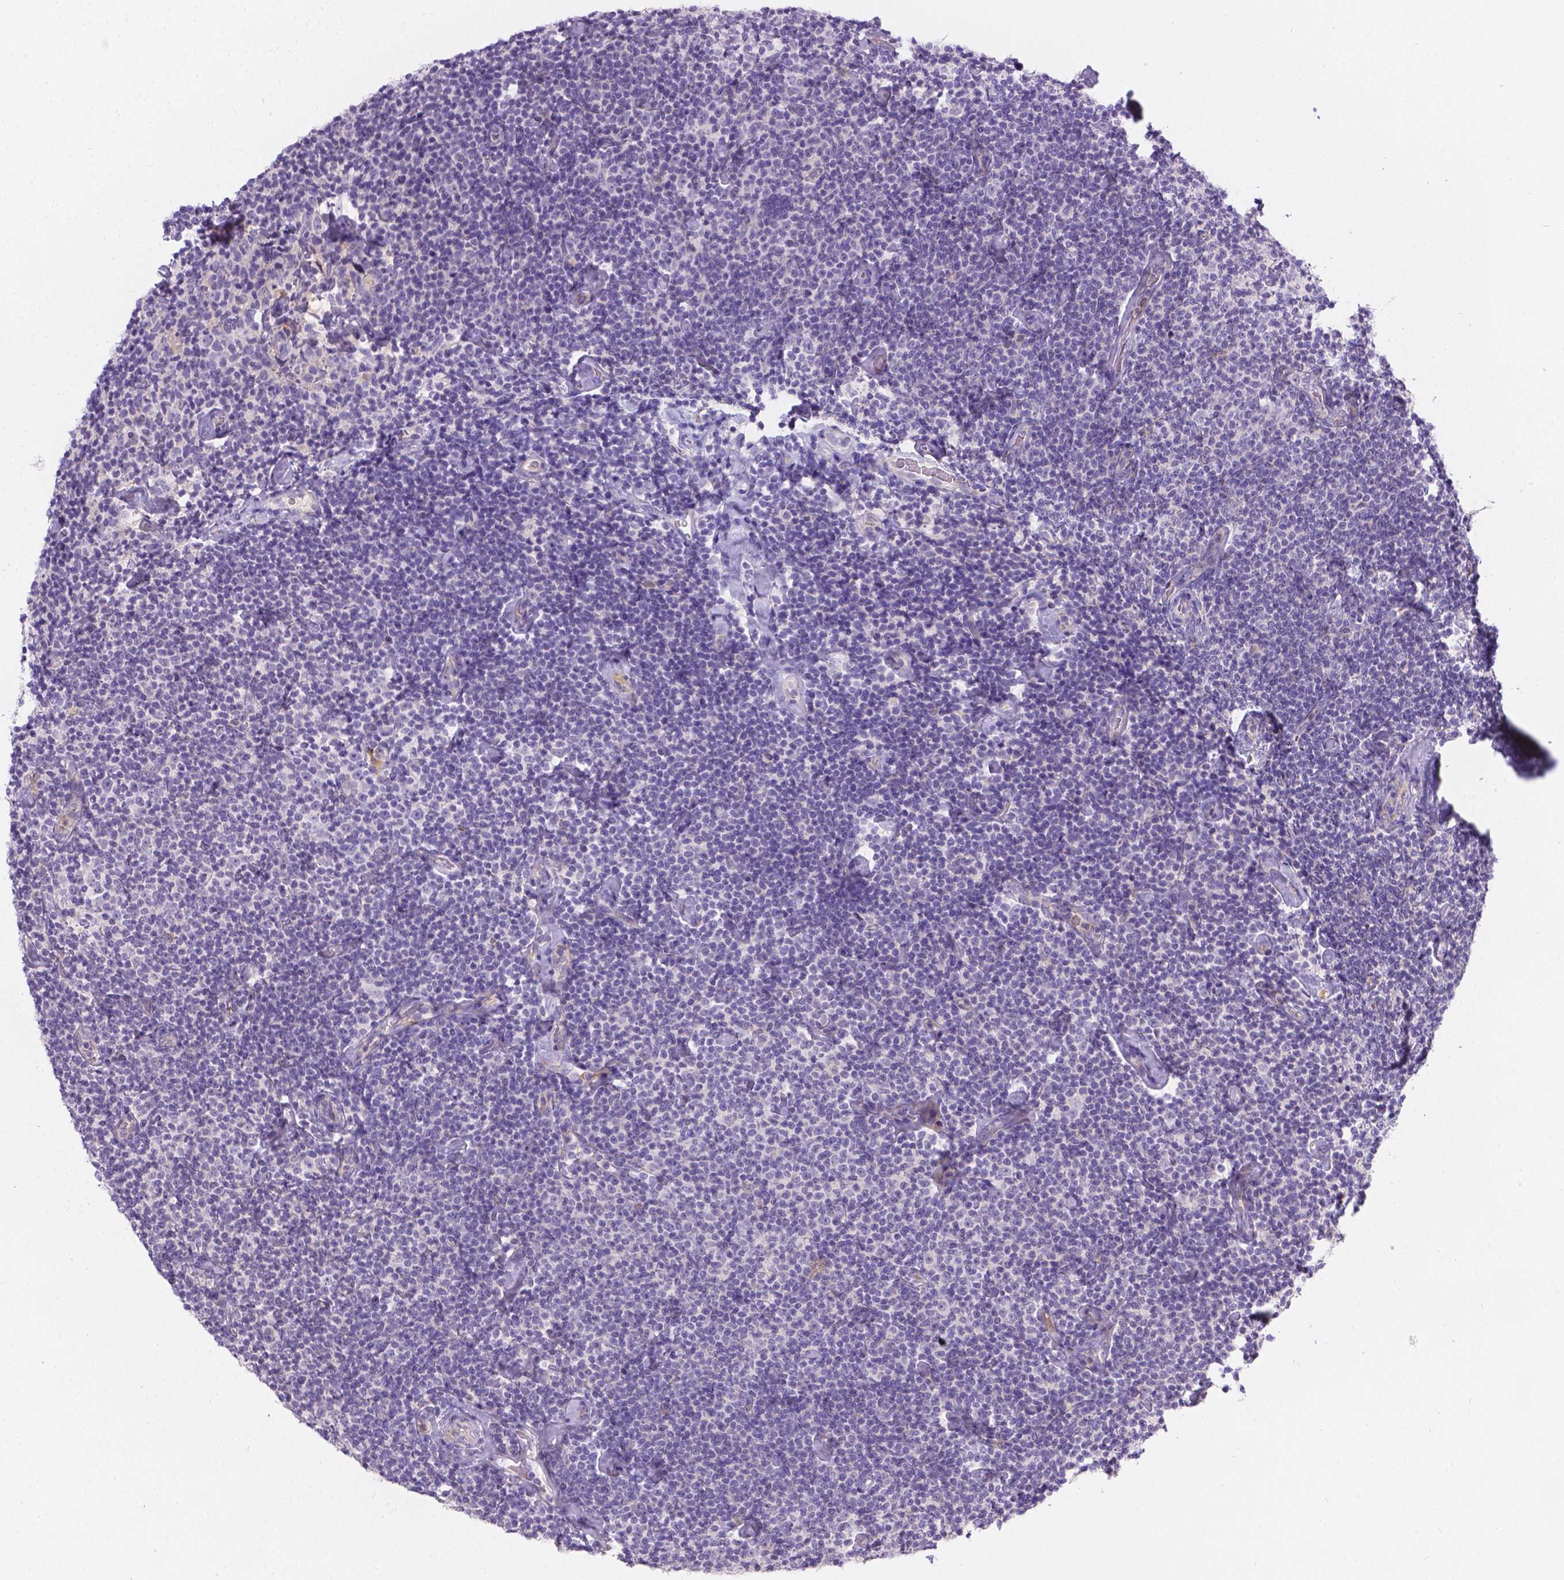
{"staining": {"intensity": "negative", "quantity": "none", "location": "none"}, "tissue": "lymphoma", "cell_type": "Tumor cells", "image_type": "cancer", "snomed": [{"axis": "morphology", "description": "Malignant lymphoma, non-Hodgkin's type, Low grade"}, {"axis": "topography", "description": "Lymph node"}], "caption": "Protein analysis of low-grade malignant lymphoma, non-Hodgkin's type reveals no significant staining in tumor cells. The staining is performed using DAB (3,3'-diaminobenzidine) brown chromogen with nuclei counter-stained in using hematoxylin.", "gene": "TM4SF18", "patient": {"sex": "male", "age": 81}}